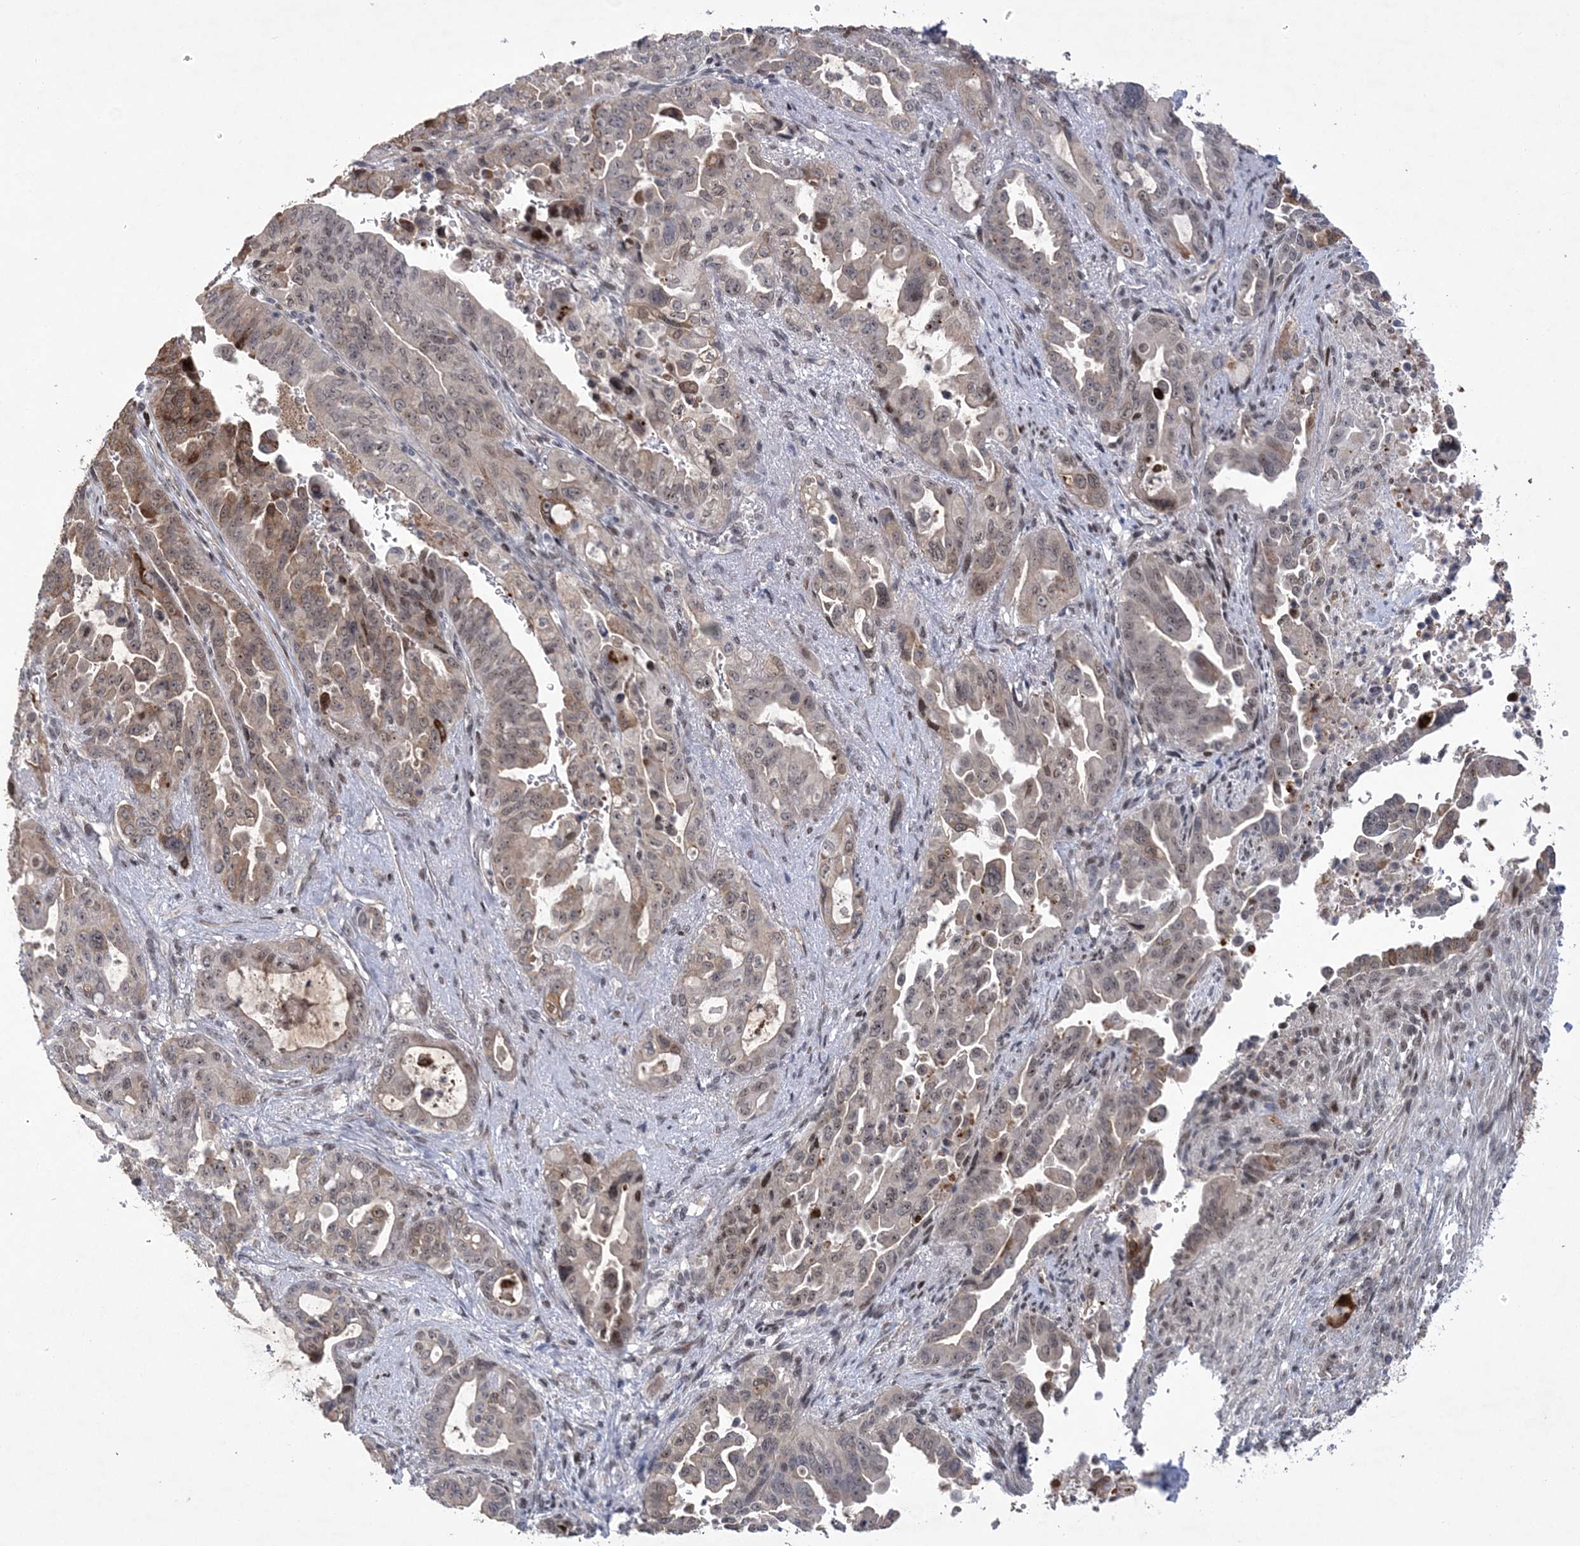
{"staining": {"intensity": "weak", "quantity": "25%-75%", "location": "cytoplasmic/membranous,nuclear"}, "tissue": "pancreatic cancer", "cell_type": "Tumor cells", "image_type": "cancer", "snomed": [{"axis": "morphology", "description": "Adenocarcinoma, NOS"}, {"axis": "topography", "description": "Pancreas"}], "caption": "Brown immunohistochemical staining in pancreatic cancer (adenocarcinoma) exhibits weak cytoplasmic/membranous and nuclear expression in about 25%-75% of tumor cells.", "gene": "HOMEZ", "patient": {"sex": "male", "age": 70}}